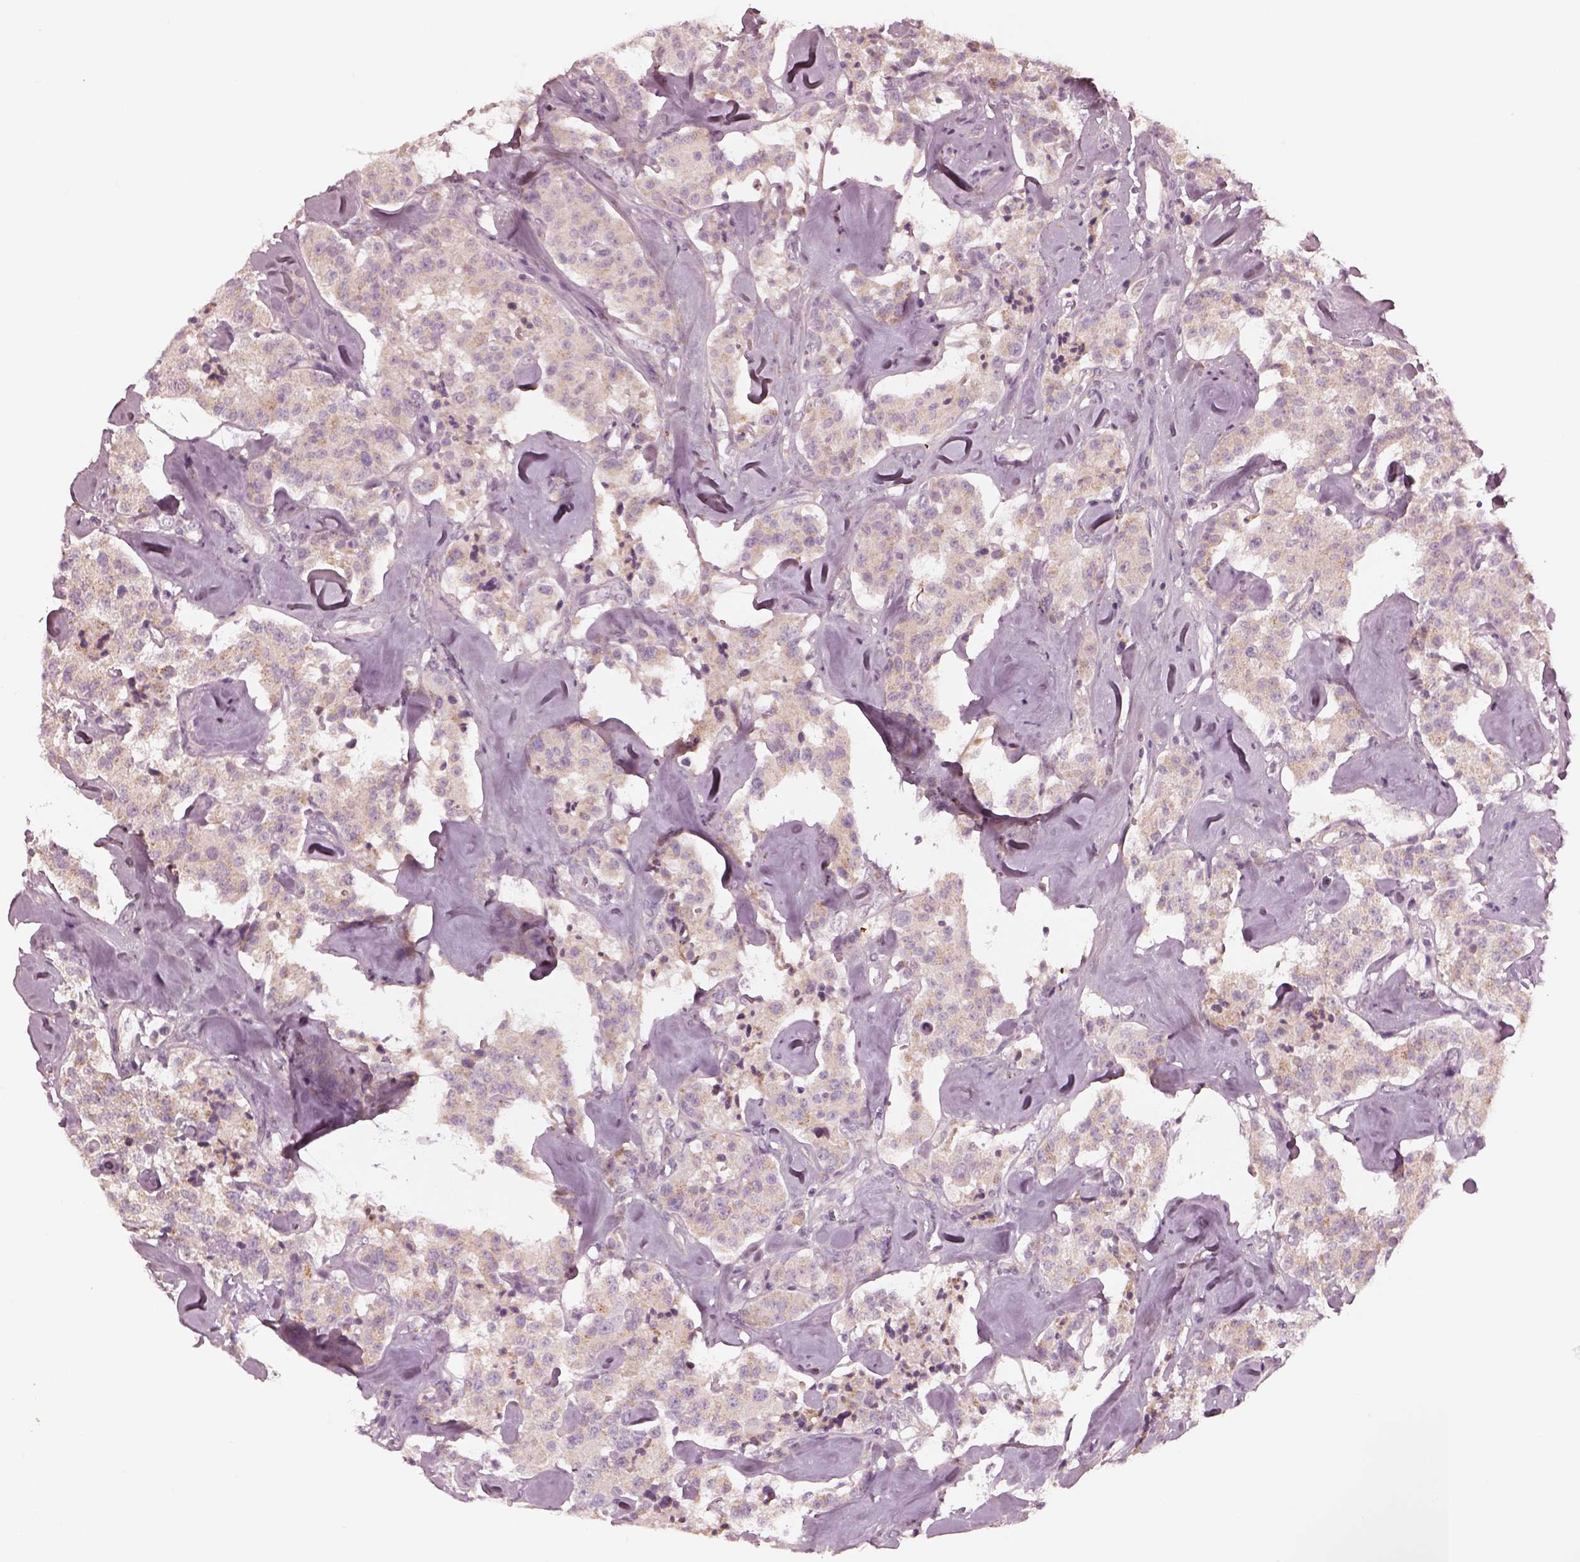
{"staining": {"intensity": "weak", "quantity": ">75%", "location": "cytoplasmic/membranous"}, "tissue": "carcinoid", "cell_type": "Tumor cells", "image_type": "cancer", "snomed": [{"axis": "morphology", "description": "Carcinoid, malignant, NOS"}, {"axis": "topography", "description": "Pancreas"}], "caption": "IHC micrograph of neoplastic tissue: human carcinoid stained using immunohistochemistry (IHC) exhibits low levels of weak protein expression localized specifically in the cytoplasmic/membranous of tumor cells, appearing as a cytoplasmic/membranous brown color.", "gene": "SDCBP2", "patient": {"sex": "male", "age": 41}}